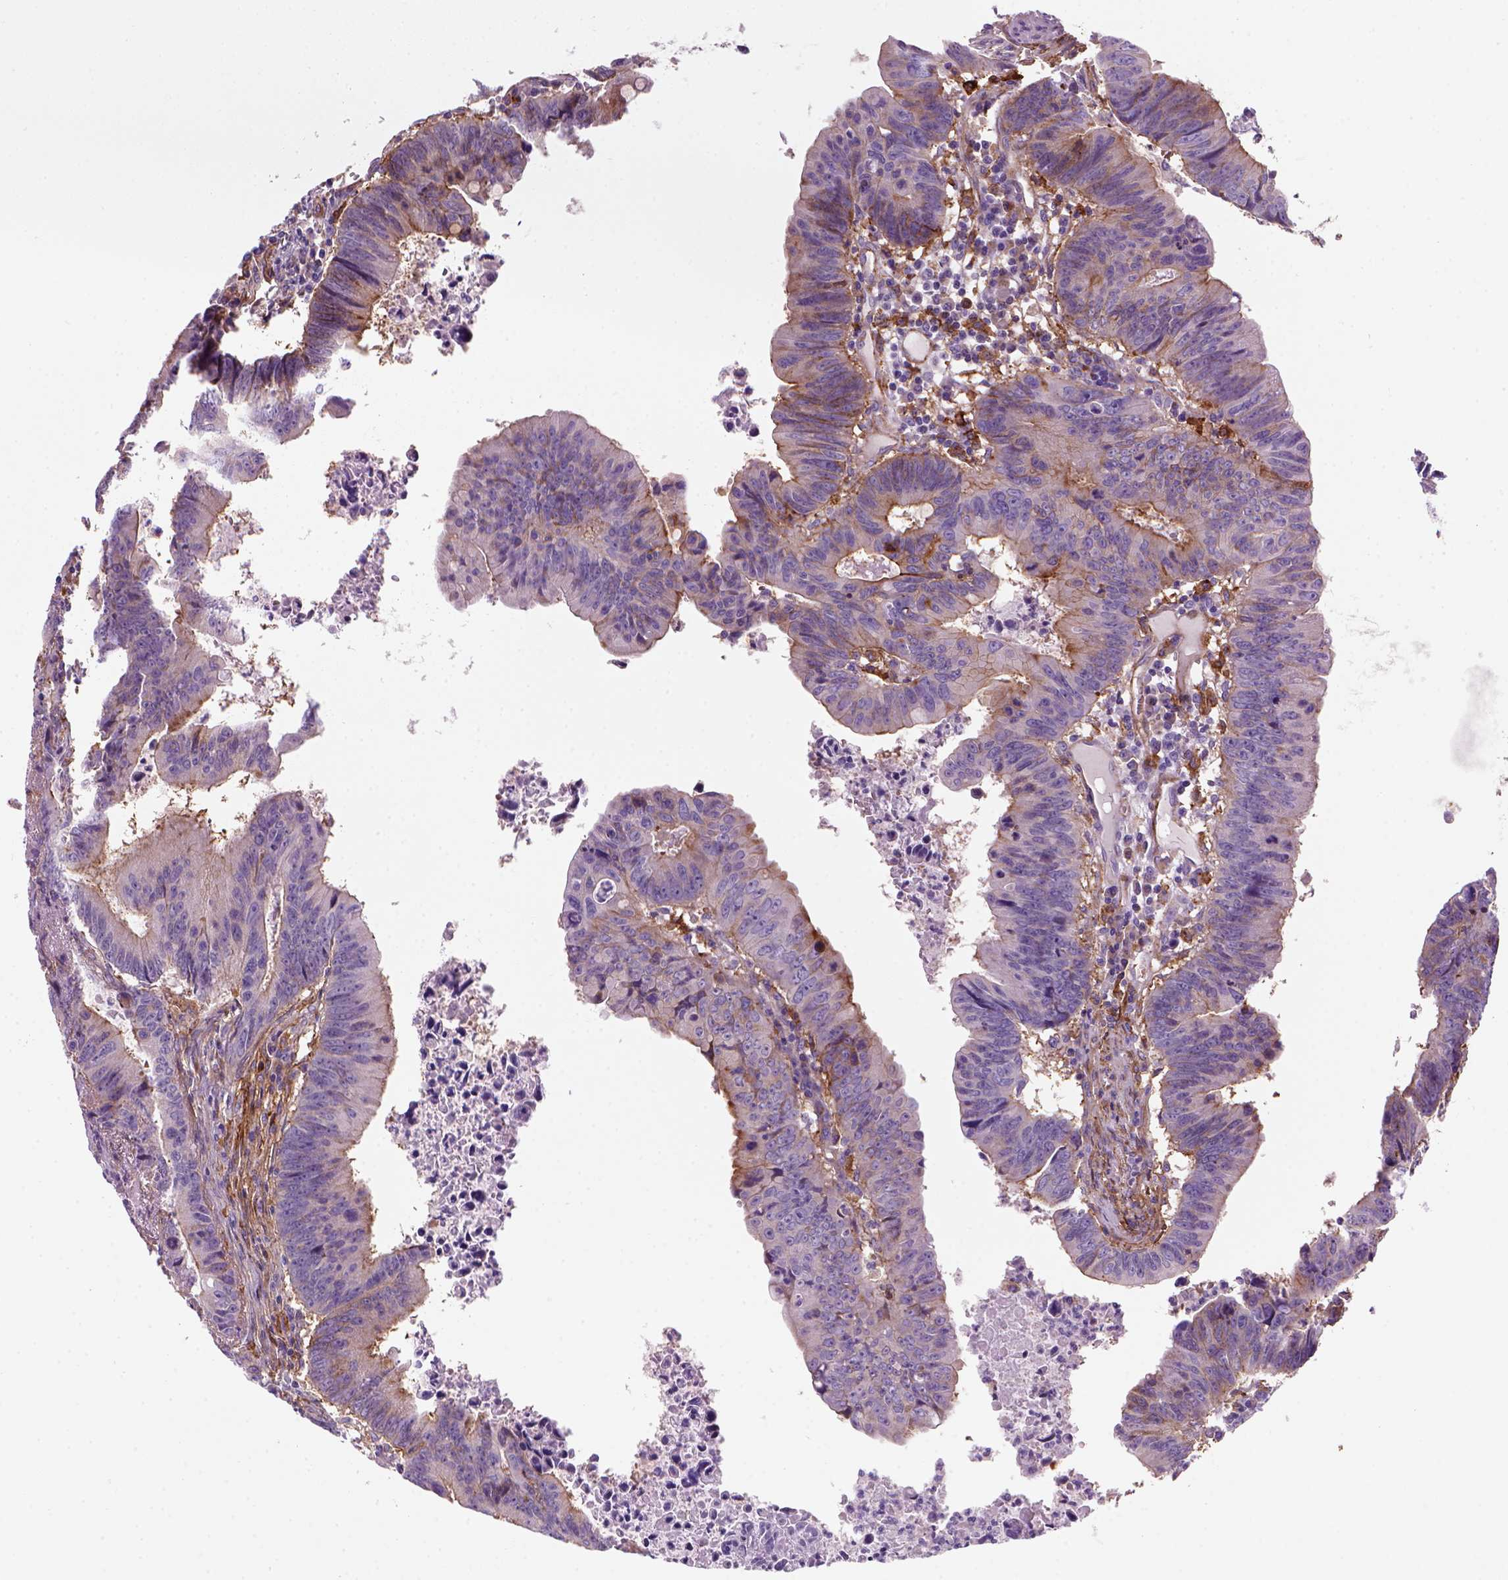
{"staining": {"intensity": "moderate", "quantity": "<25%", "location": "cytoplasmic/membranous"}, "tissue": "colorectal cancer", "cell_type": "Tumor cells", "image_type": "cancer", "snomed": [{"axis": "morphology", "description": "Adenocarcinoma, NOS"}, {"axis": "topography", "description": "Colon"}], "caption": "The micrograph demonstrates a brown stain indicating the presence of a protein in the cytoplasmic/membranous of tumor cells in colorectal adenocarcinoma. Immunohistochemistry stains the protein in brown and the nuclei are stained blue.", "gene": "MARCKS", "patient": {"sex": "female", "age": 87}}